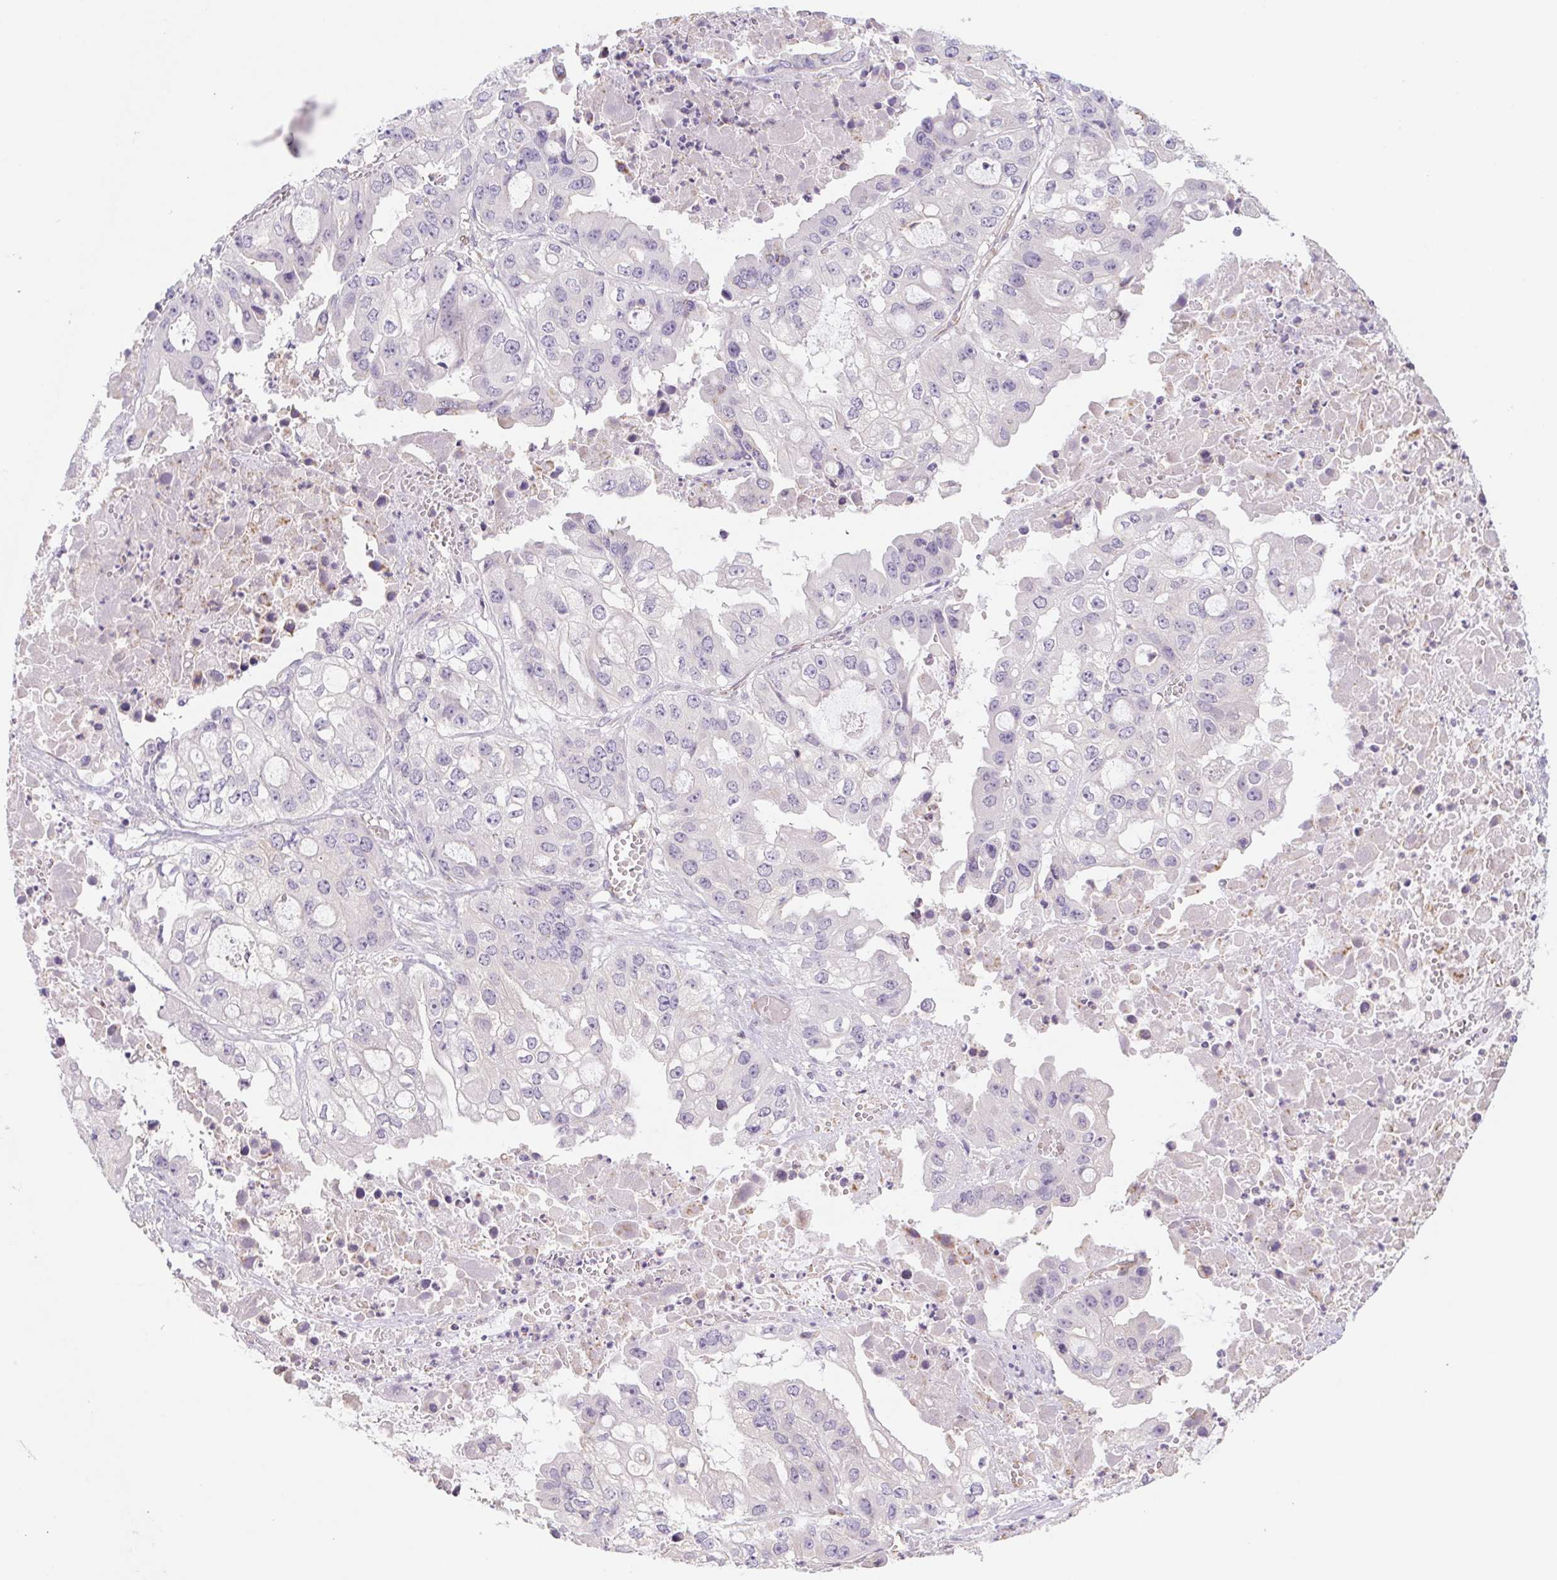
{"staining": {"intensity": "negative", "quantity": "none", "location": "none"}, "tissue": "ovarian cancer", "cell_type": "Tumor cells", "image_type": "cancer", "snomed": [{"axis": "morphology", "description": "Cystadenocarcinoma, serous, NOS"}, {"axis": "topography", "description": "Ovary"}], "caption": "There is no significant expression in tumor cells of ovarian cancer. (Immunohistochemistry, brightfield microscopy, high magnification).", "gene": "IGFL3", "patient": {"sex": "female", "age": 56}}